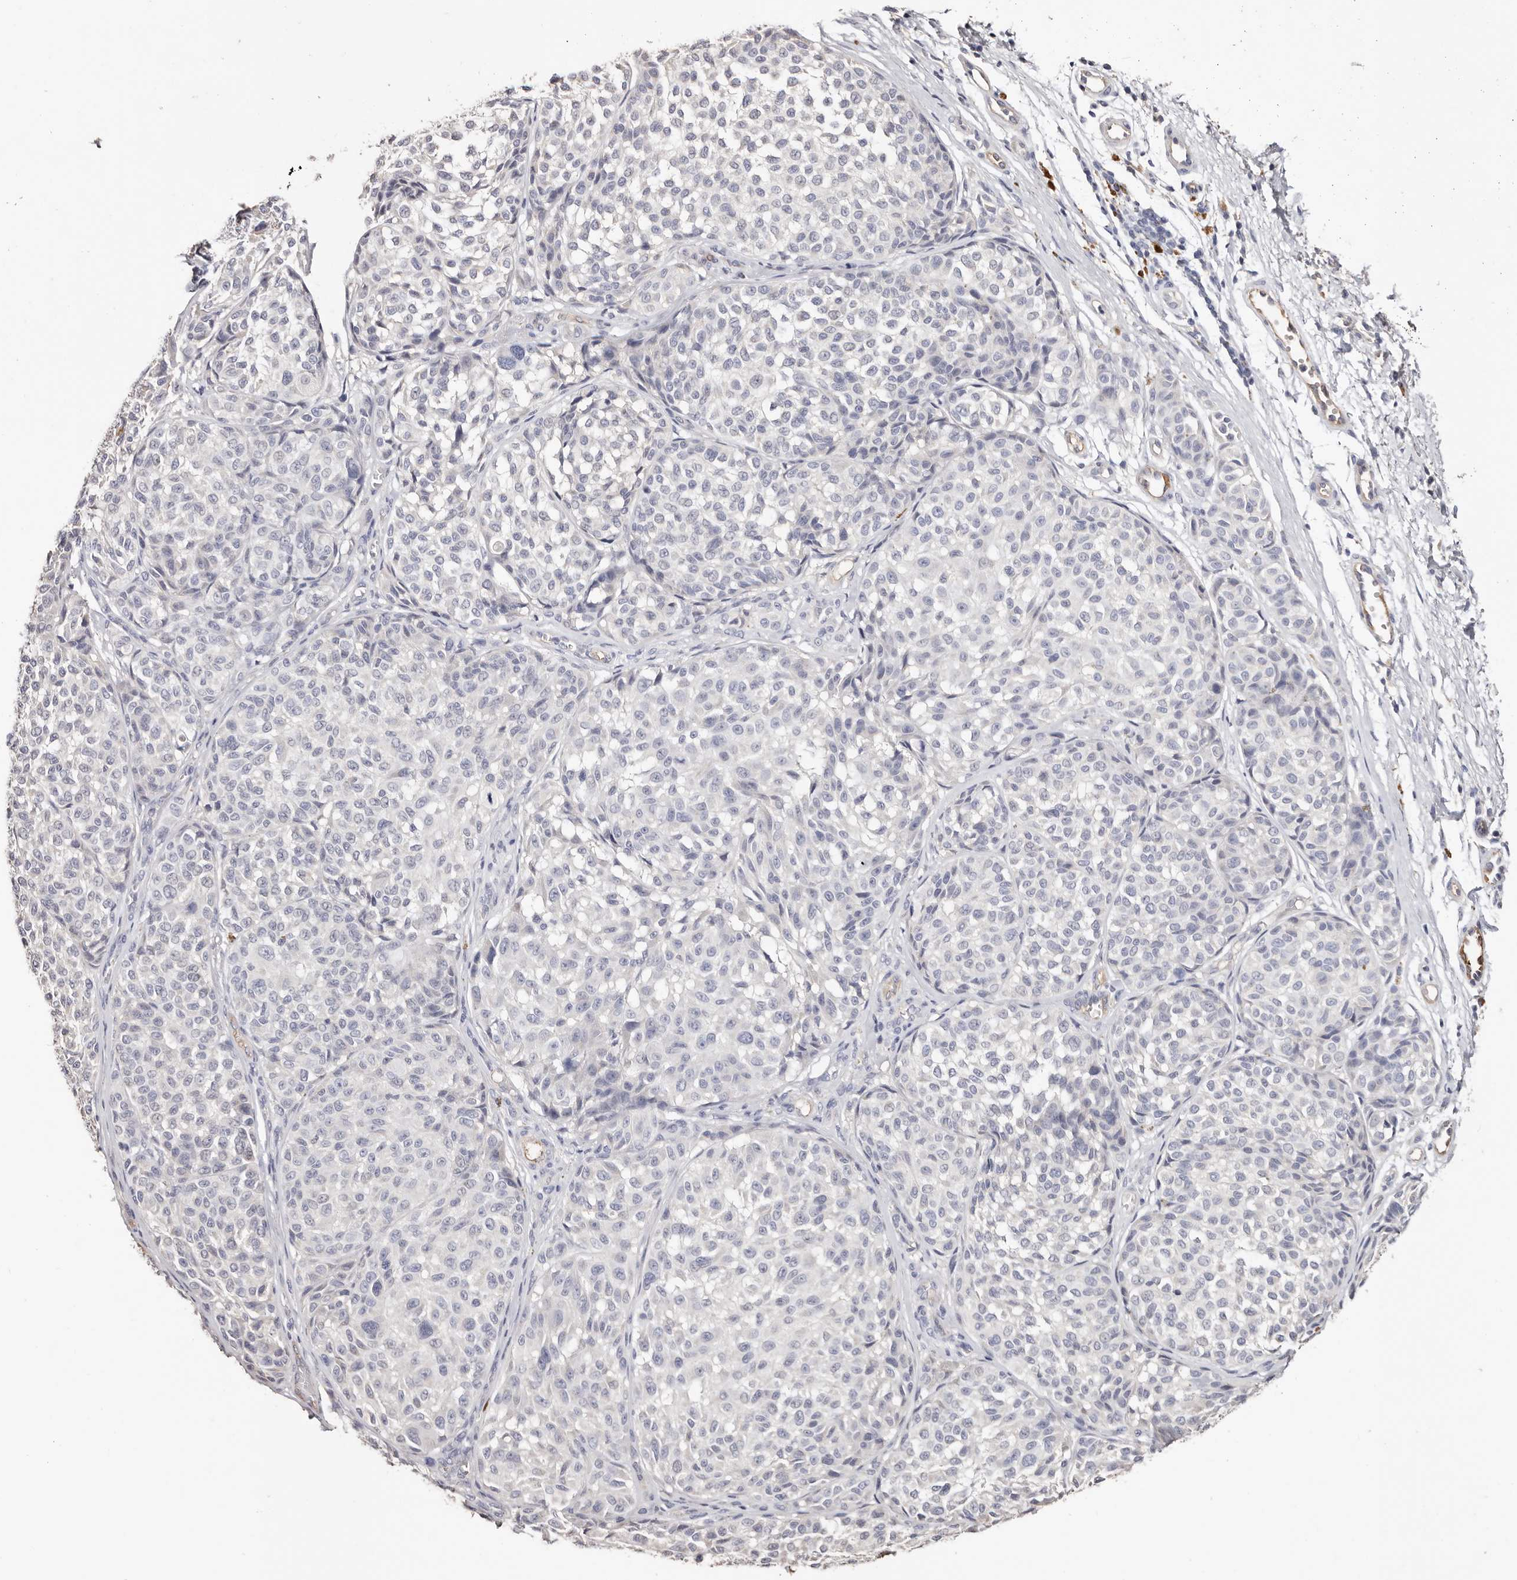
{"staining": {"intensity": "negative", "quantity": "none", "location": "none"}, "tissue": "melanoma", "cell_type": "Tumor cells", "image_type": "cancer", "snomed": [{"axis": "morphology", "description": "Malignant melanoma, NOS"}, {"axis": "topography", "description": "Skin"}], "caption": "High power microscopy photomicrograph of an immunohistochemistry photomicrograph of melanoma, revealing no significant positivity in tumor cells.", "gene": "TGM2", "patient": {"sex": "male", "age": 83}}